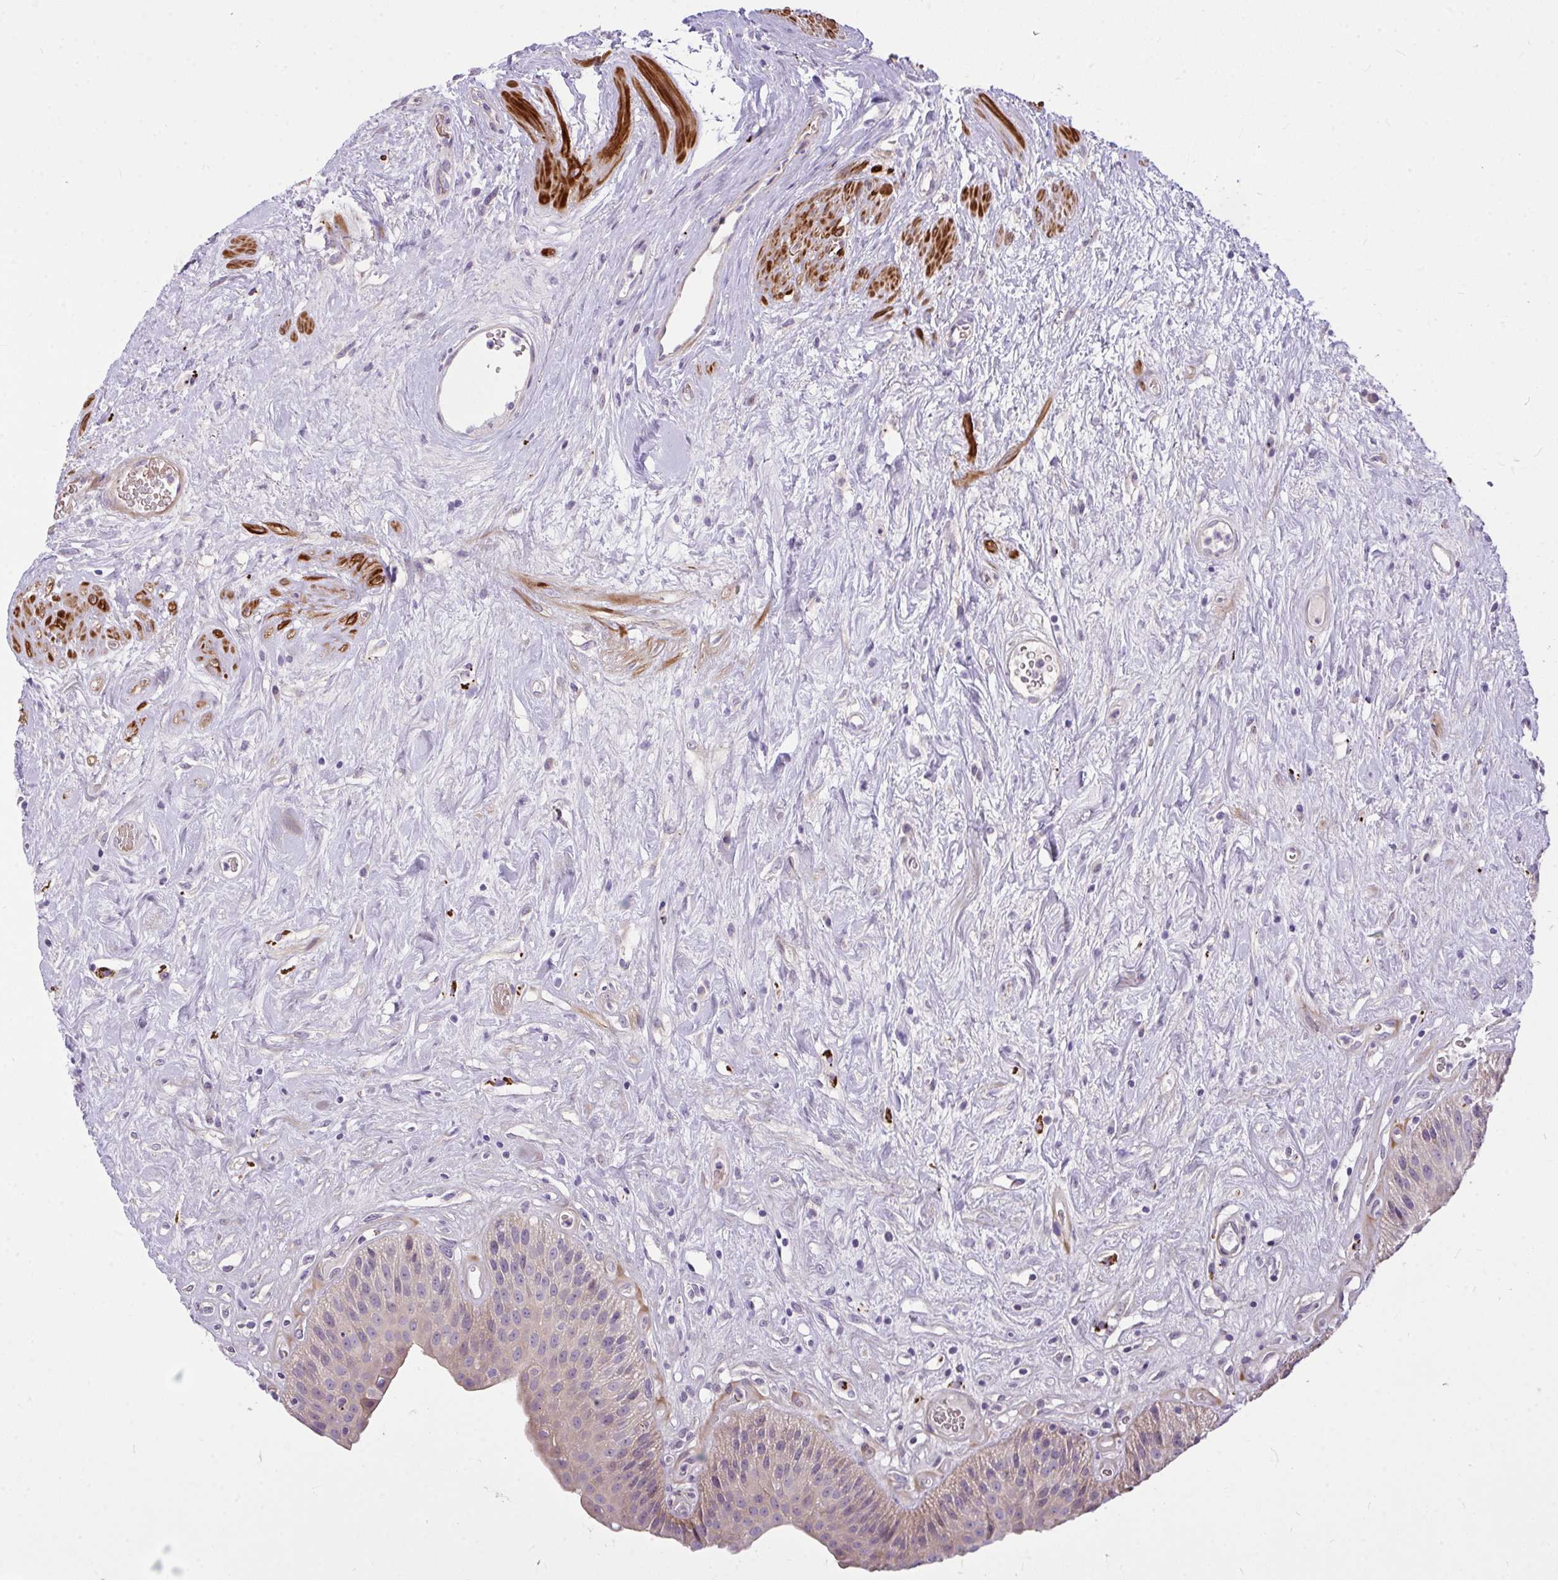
{"staining": {"intensity": "weak", "quantity": "<25%", "location": "cytoplasmic/membranous"}, "tissue": "urinary bladder", "cell_type": "Urothelial cells", "image_type": "normal", "snomed": [{"axis": "morphology", "description": "Normal tissue, NOS"}, {"axis": "topography", "description": "Urinary bladder"}], "caption": "IHC photomicrograph of normal urinary bladder: human urinary bladder stained with DAB exhibits no significant protein staining in urothelial cells. The staining is performed using DAB brown chromogen with nuclei counter-stained in using hematoxylin.", "gene": "MOCS1", "patient": {"sex": "female", "age": 56}}